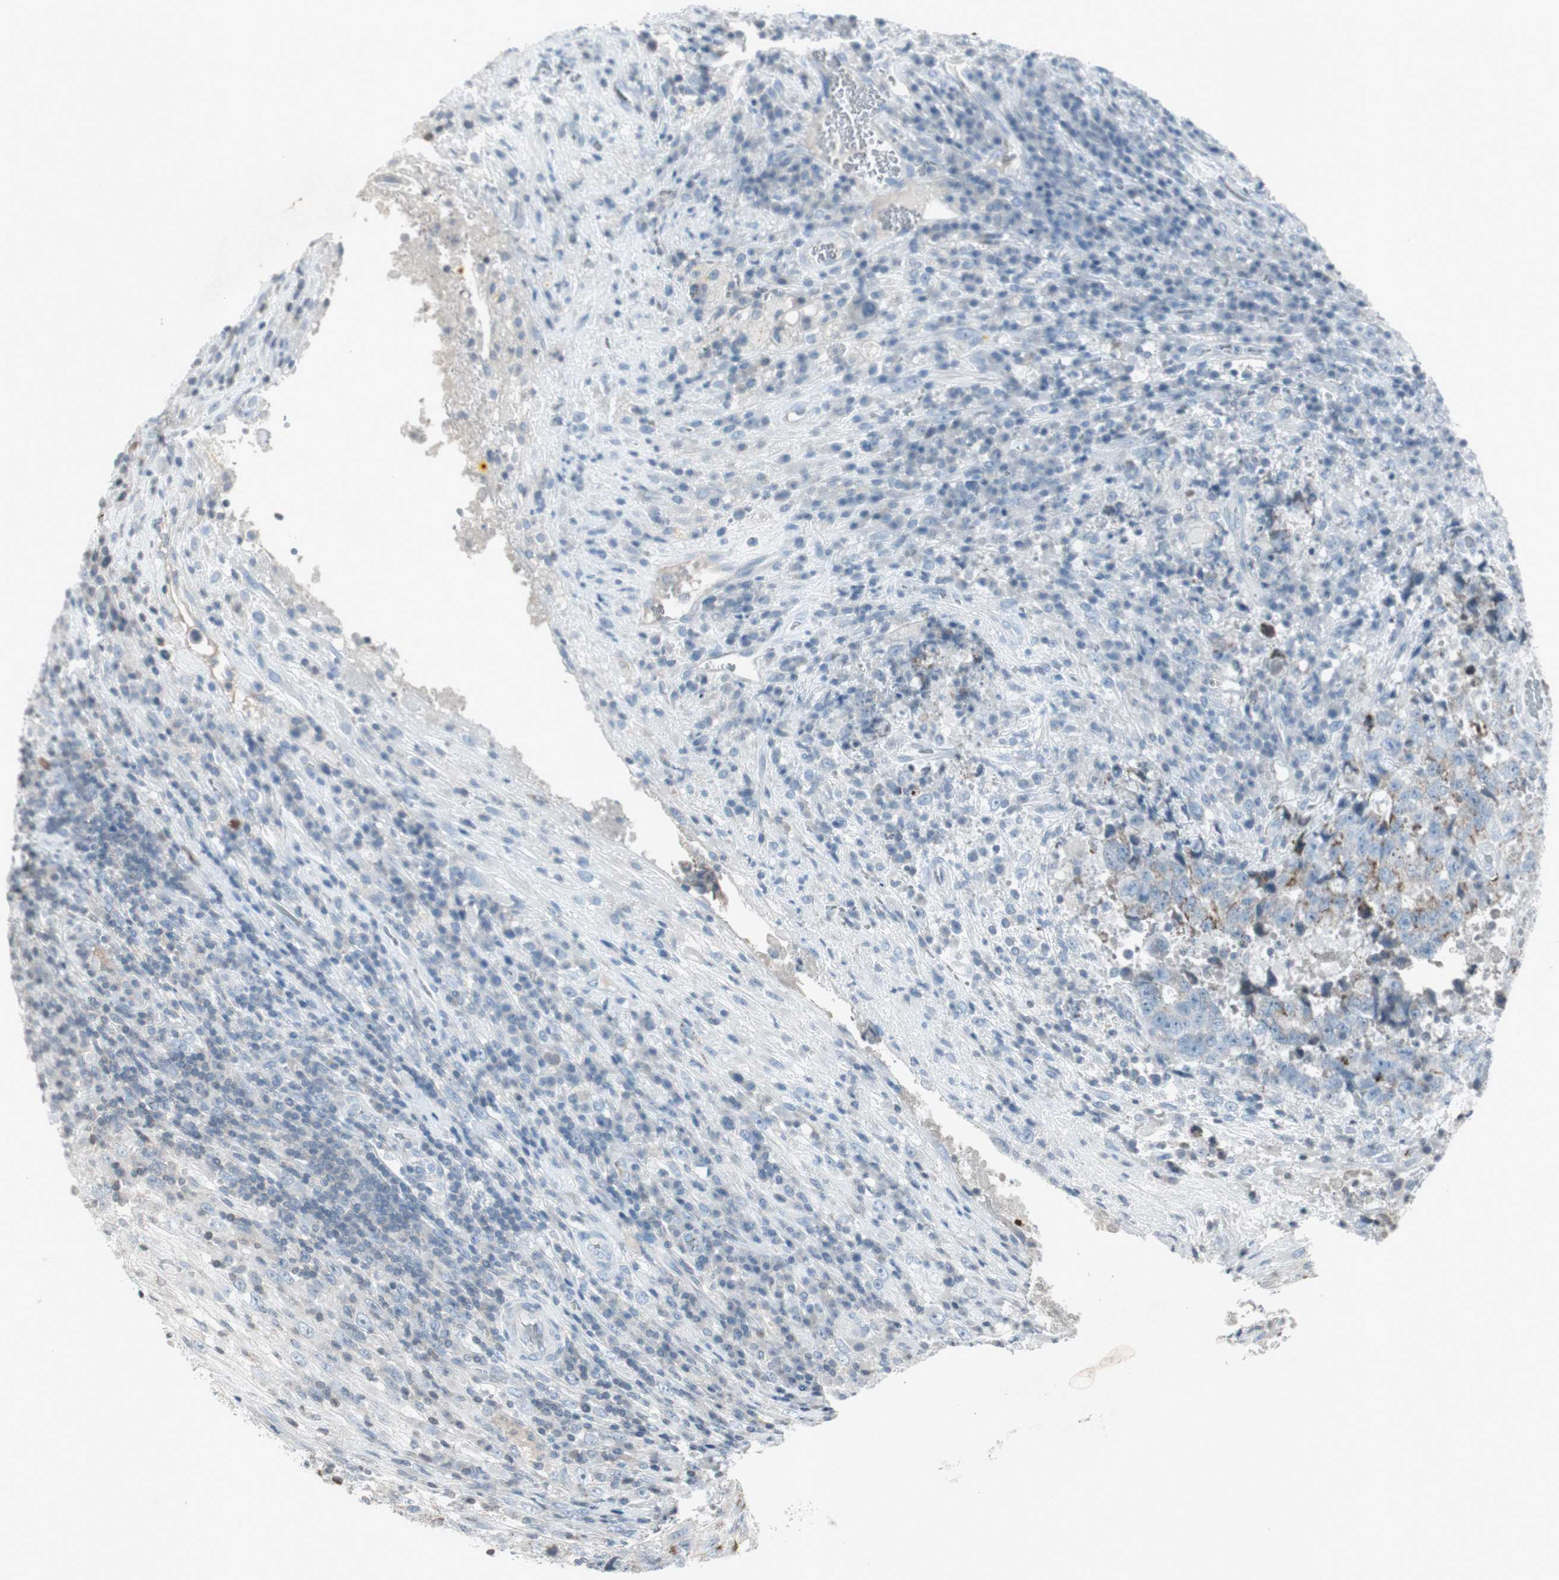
{"staining": {"intensity": "moderate", "quantity": "25%-75%", "location": "cytoplasmic/membranous"}, "tissue": "testis cancer", "cell_type": "Tumor cells", "image_type": "cancer", "snomed": [{"axis": "morphology", "description": "Necrosis, NOS"}, {"axis": "morphology", "description": "Carcinoma, Embryonal, NOS"}, {"axis": "topography", "description": "Testis"}], "caption": "DAB immunohistochemical staining of testis embryonal carcinoma exhibits moderate cytoplasmic/membranous protein positivity in approximately 25%-75% of tumor cells.", "gene": "ARG2", "patient": {"sex": "male", "age": 19}}